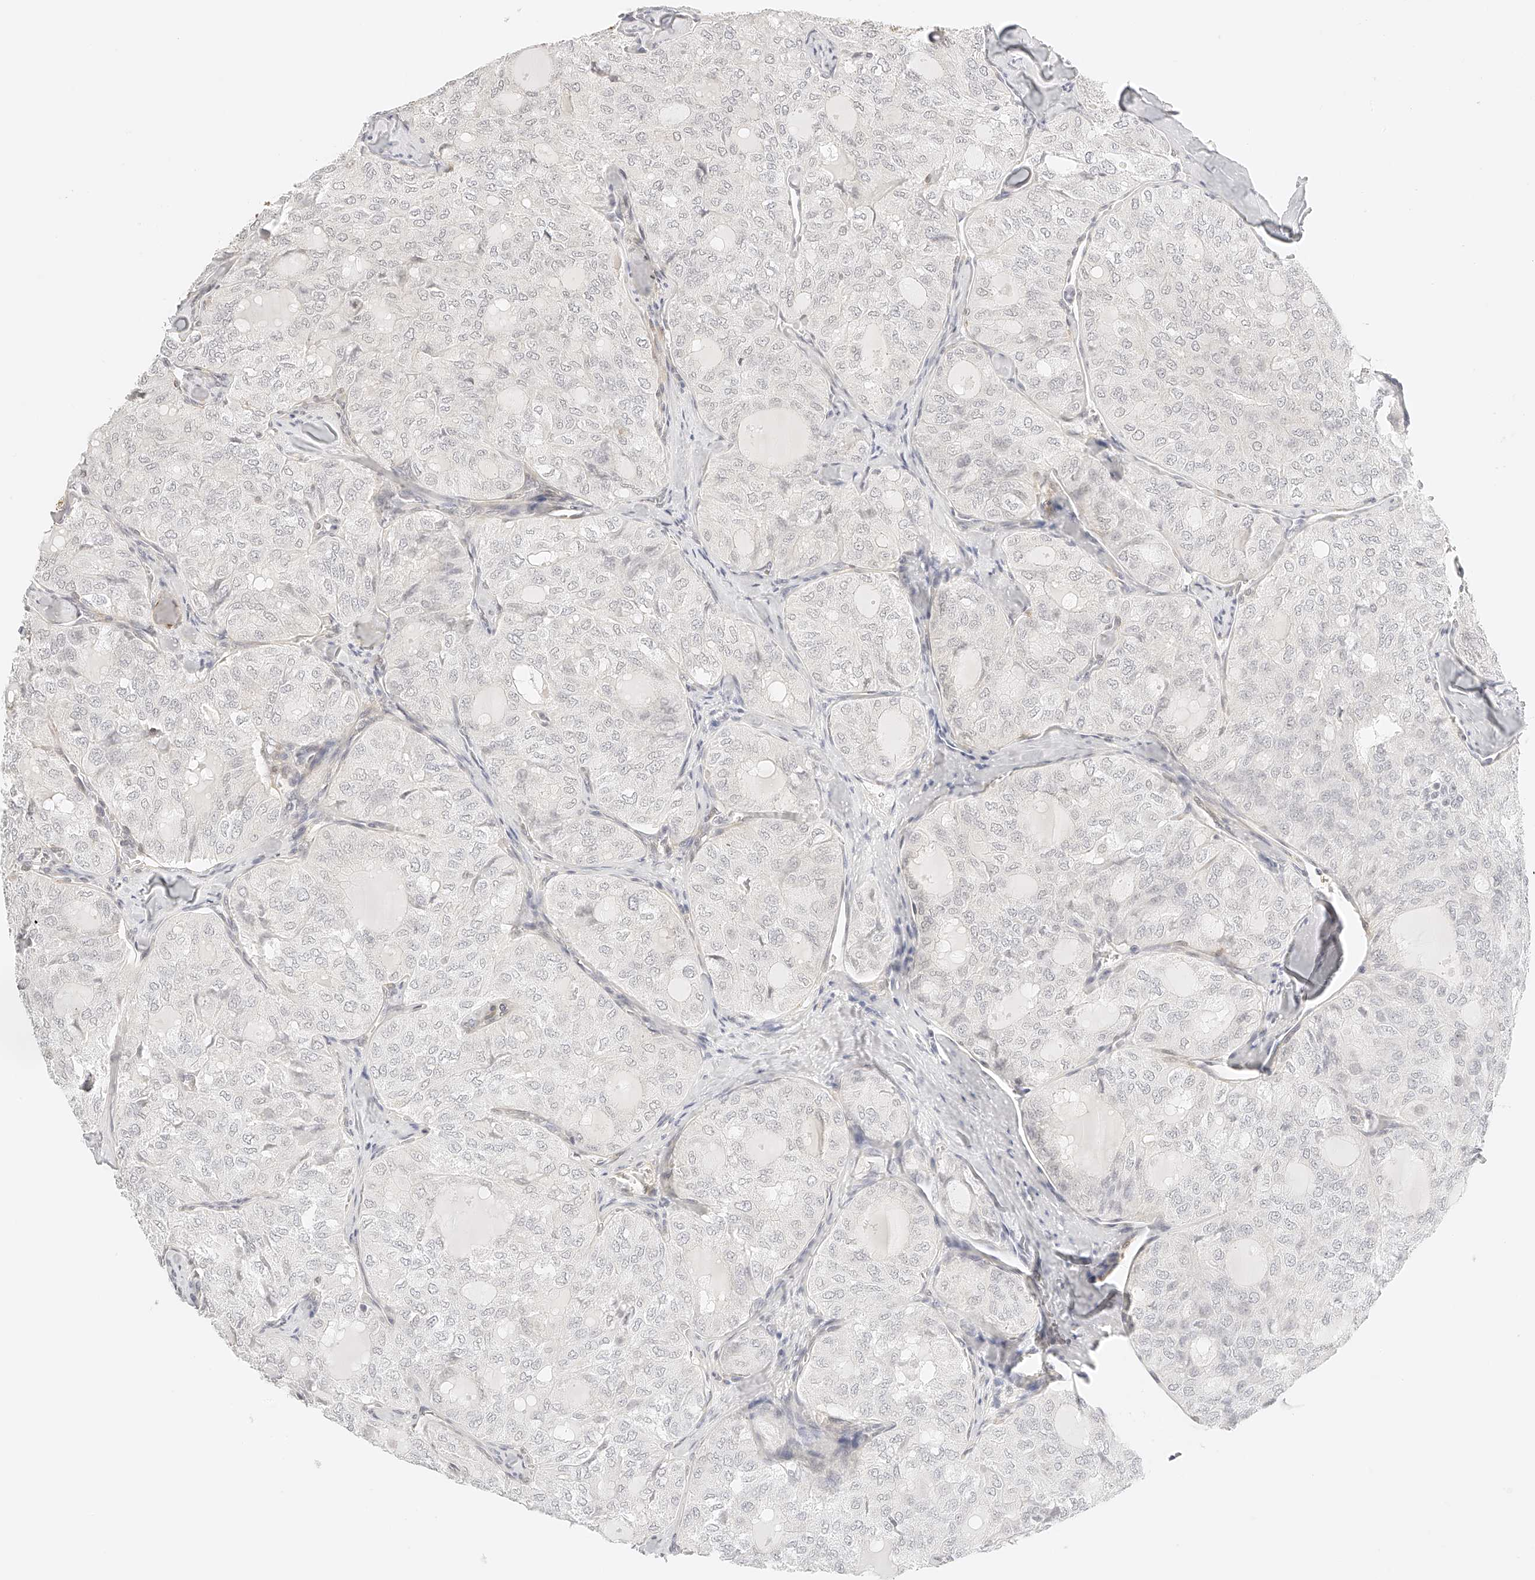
{"staining": {"intensity": "negative", "quantity": "none", "location": "none"}, "tissue": "thyroid cancer", "cell_type": "Tumor cells", "image_type": "cancer", "snomed": [{"axis": "morphology", "description": "Follicular adenoma carcinoma, NOS"}, {"axis": "topography", "description": "Thyroid gland"}], "caption": "A high-resolution image shows immunohistochemistry staining of thyroid cancer, which displays no significant expression in tumor cells.", "gene": "ZFP69", "patient": {"sex": "male", "age": 75}}